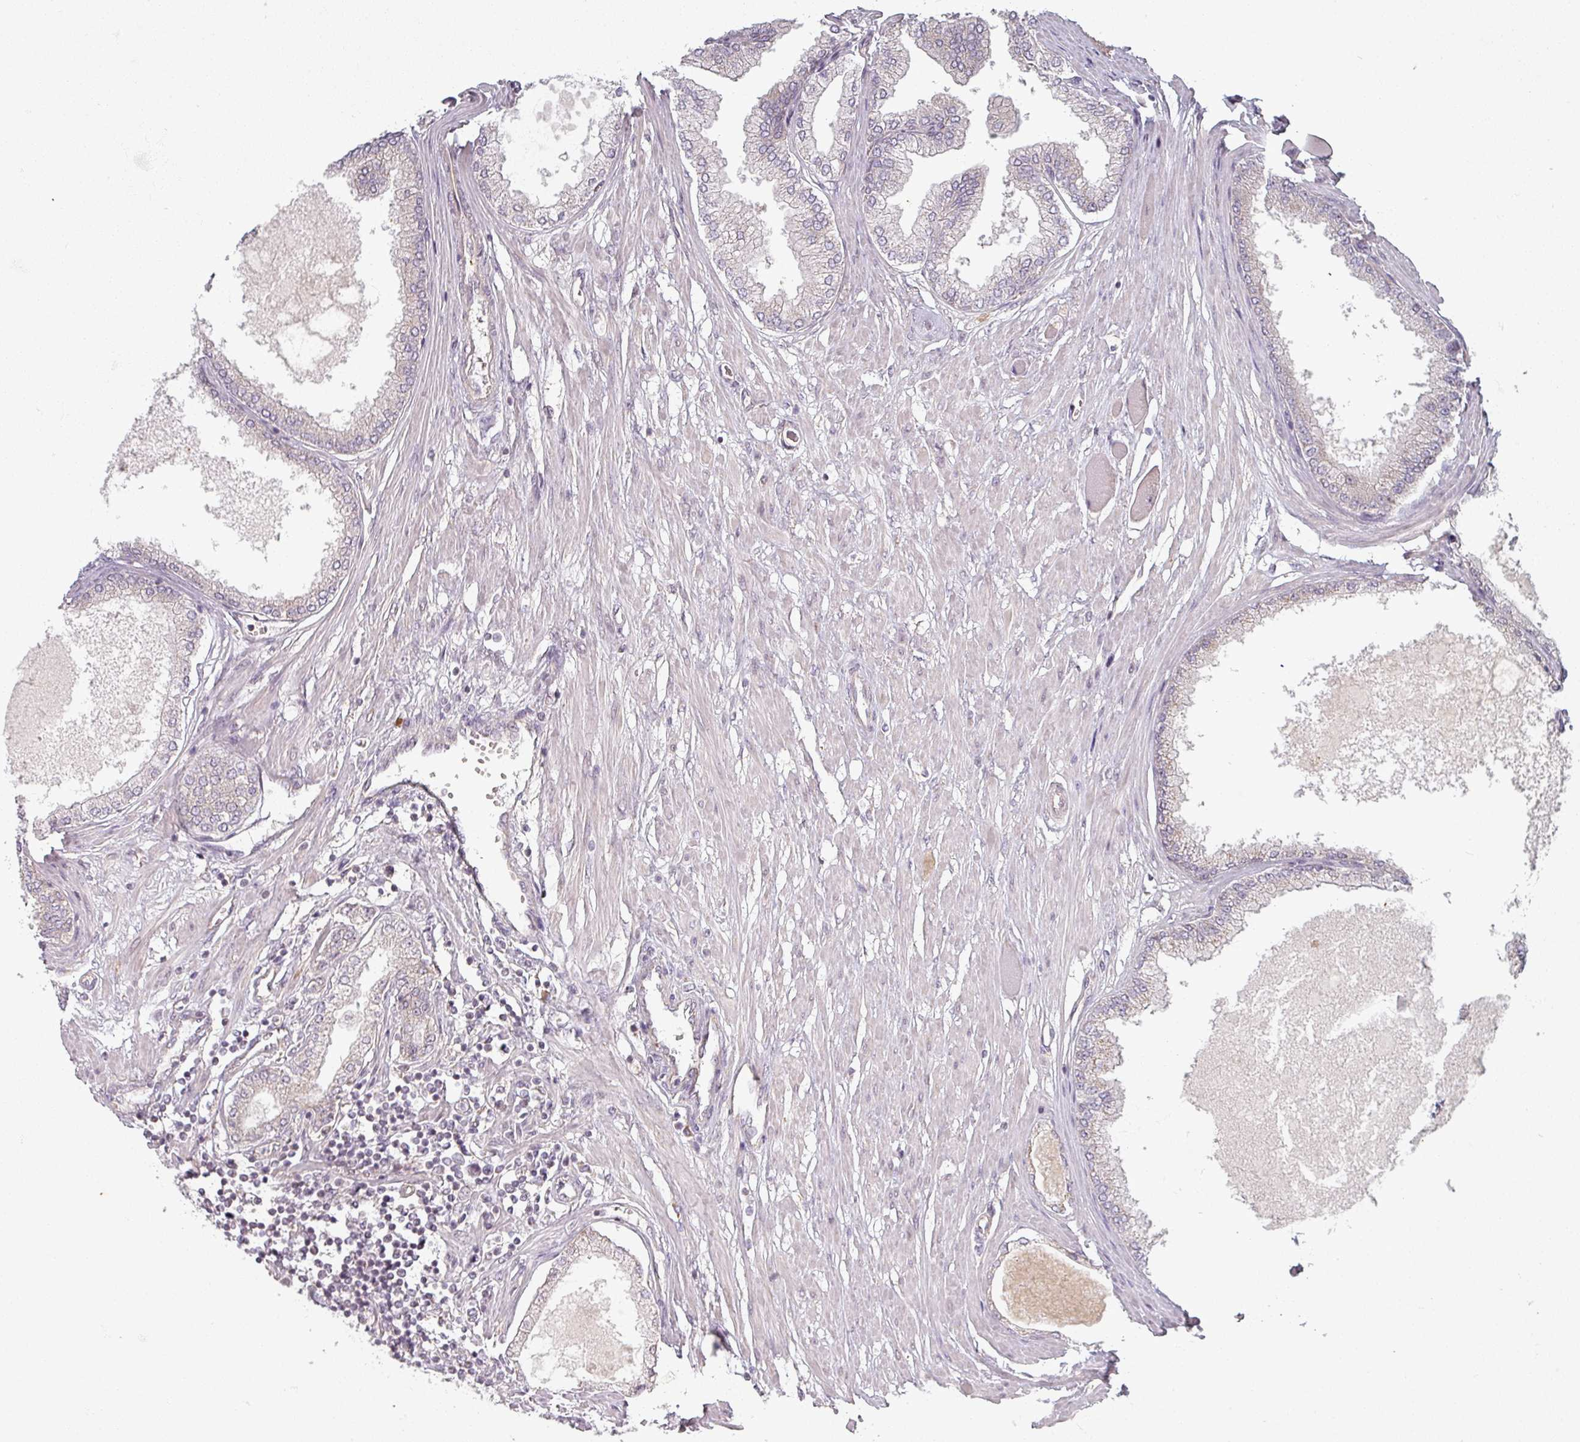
{"staining": {"intensity": "negative", "quantity": "none", "location": "none"}, "tissue": "prostate cancer", "cell_type": "Tumor cells", "image_type": "cancer", "snomed": [{"axis": "morphology", "description": "Adenocarcinoma, Low grade"}, {"axis": "topography", "description": "Prostate"}], "caption": "An immunohistochemistry histopathology image of prostate cancer is shown. There is no staining in tumor cells of prostate cancer.", "gene": "PLEKHJ1", "patient": {"sex": "male", "age": 63}}